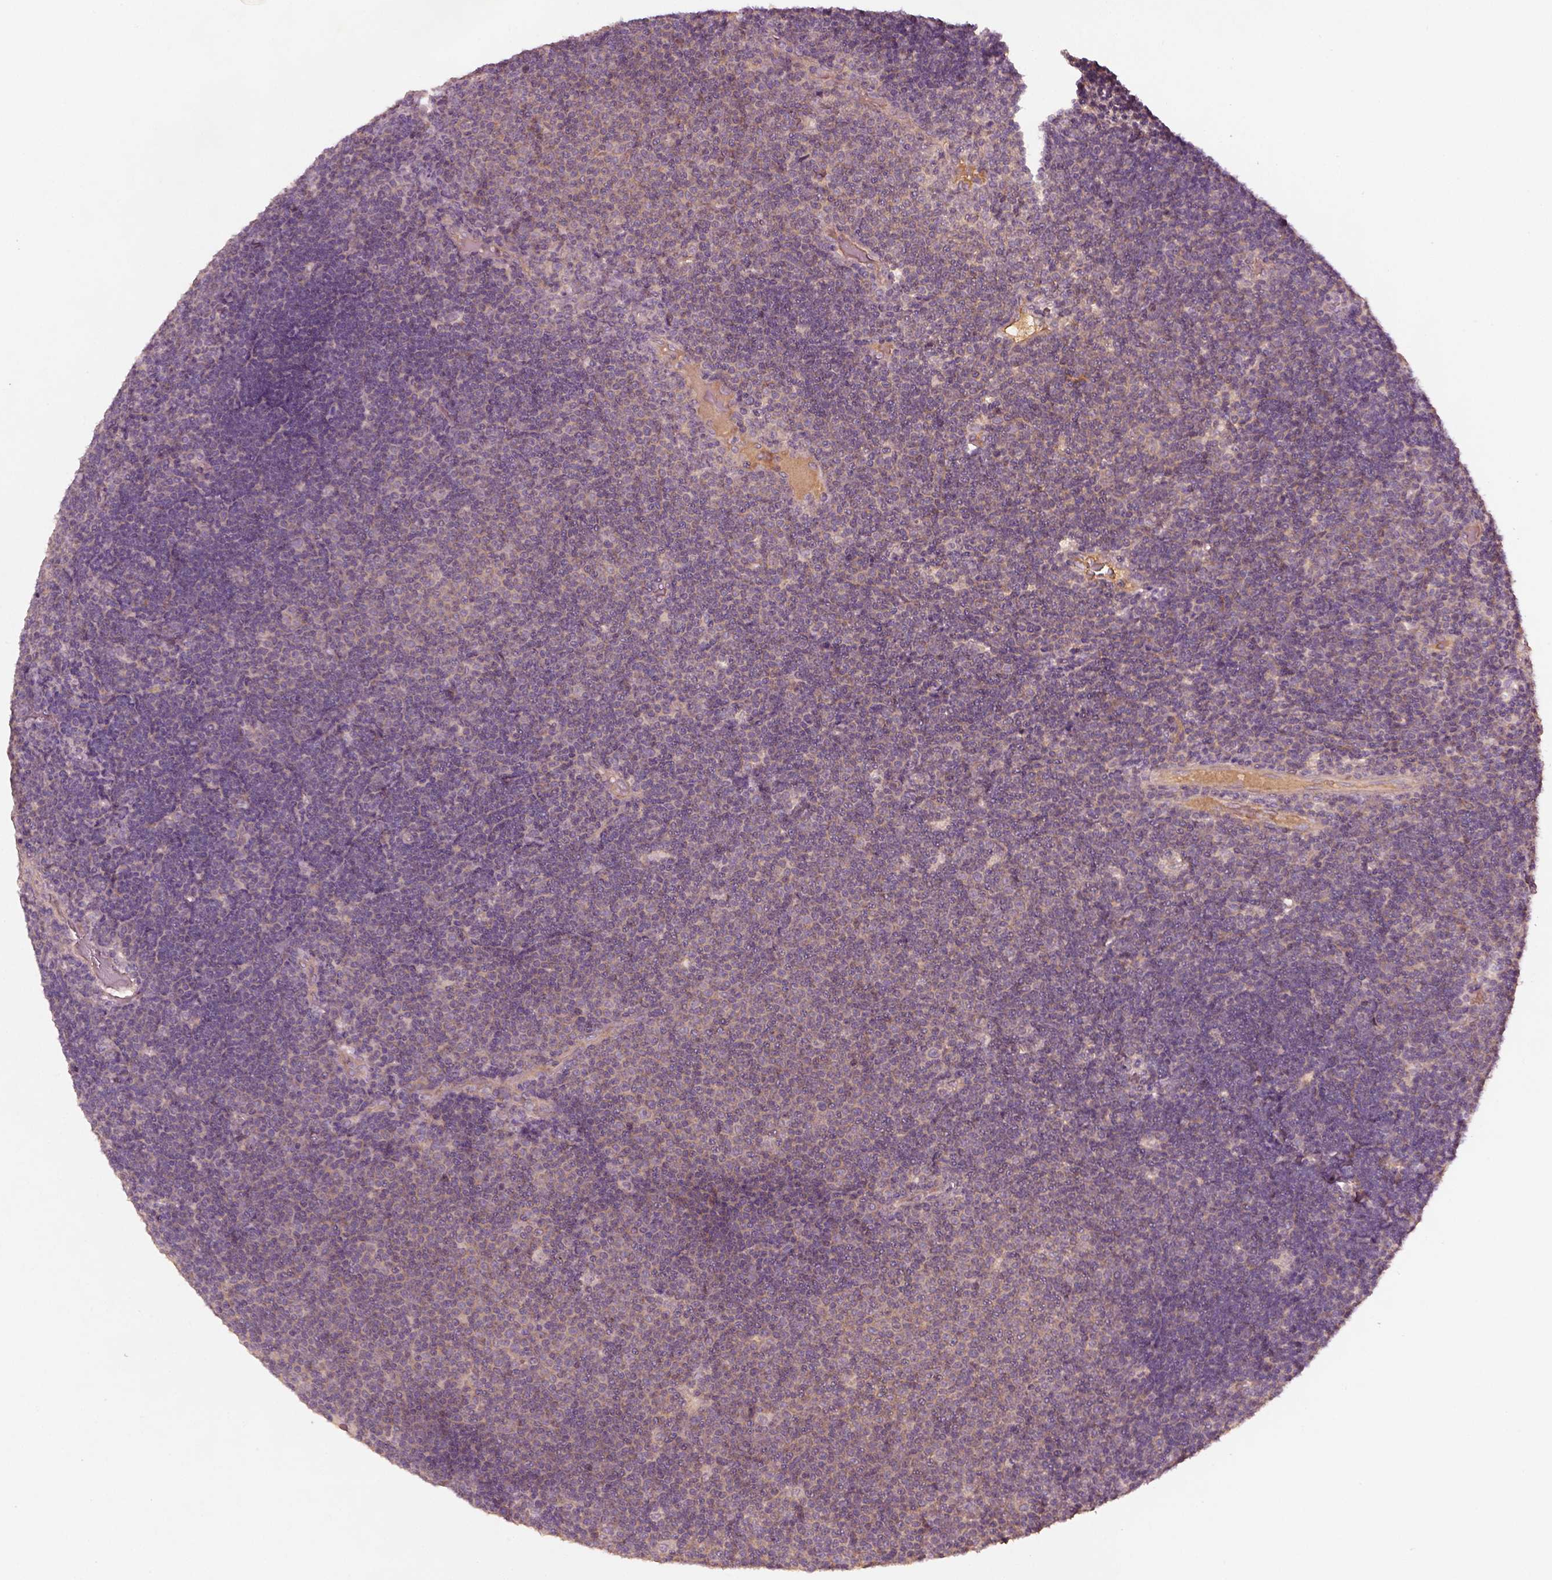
{"staining": {"intensity": "weak", "quantity": ">75%", "location": "cytoplasmic/membranous"}, "tissue": "lymphoma", "cell_type": "Tumor cells", "image_type": "cancer", "snomed": [{"axis": "morphology", "description": "Malignant lymphoma, non-Hodgkin's type, Low grade"}, {"axis": "topography", "description": "Brain"}], "caption": "About >75% of tumor cells in human lymphoma display weak cytoplasmic/membranous protein expression as visualized by brown immunohistochemical staining.", "gene": "FAM234A", "patient": {"sex": "female", "age": 66}}